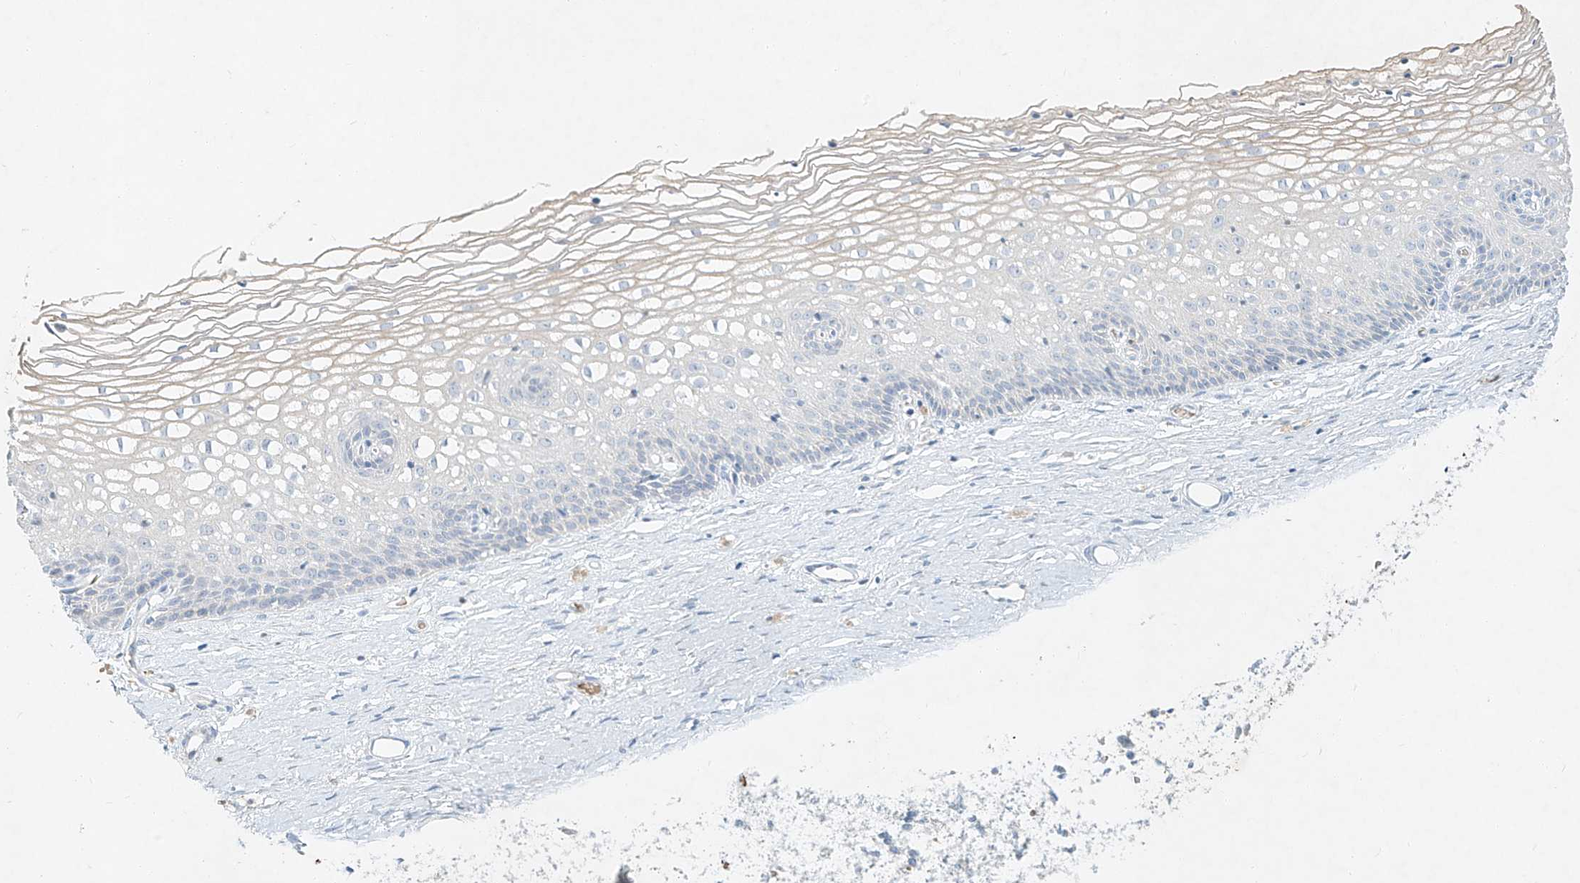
{"staining": {"intensity": "negative", "quantity": "none", "location": "none"}, "tissue": "cervix", "cell_type": "Glandular cells", "image_type": "normal", "snomed": [{"axis": "morphology", "description": "Normal tissue, NOS"}, {"axis": "topography", "description": "Cervix"}], "caption": "This is an immunohistochemistry (IHC) histopathology image of unremarkable cervix. There is no expression in glandular cells.", "gene": "SYTL3", "patient": {"sex": "female", "age": 33}}